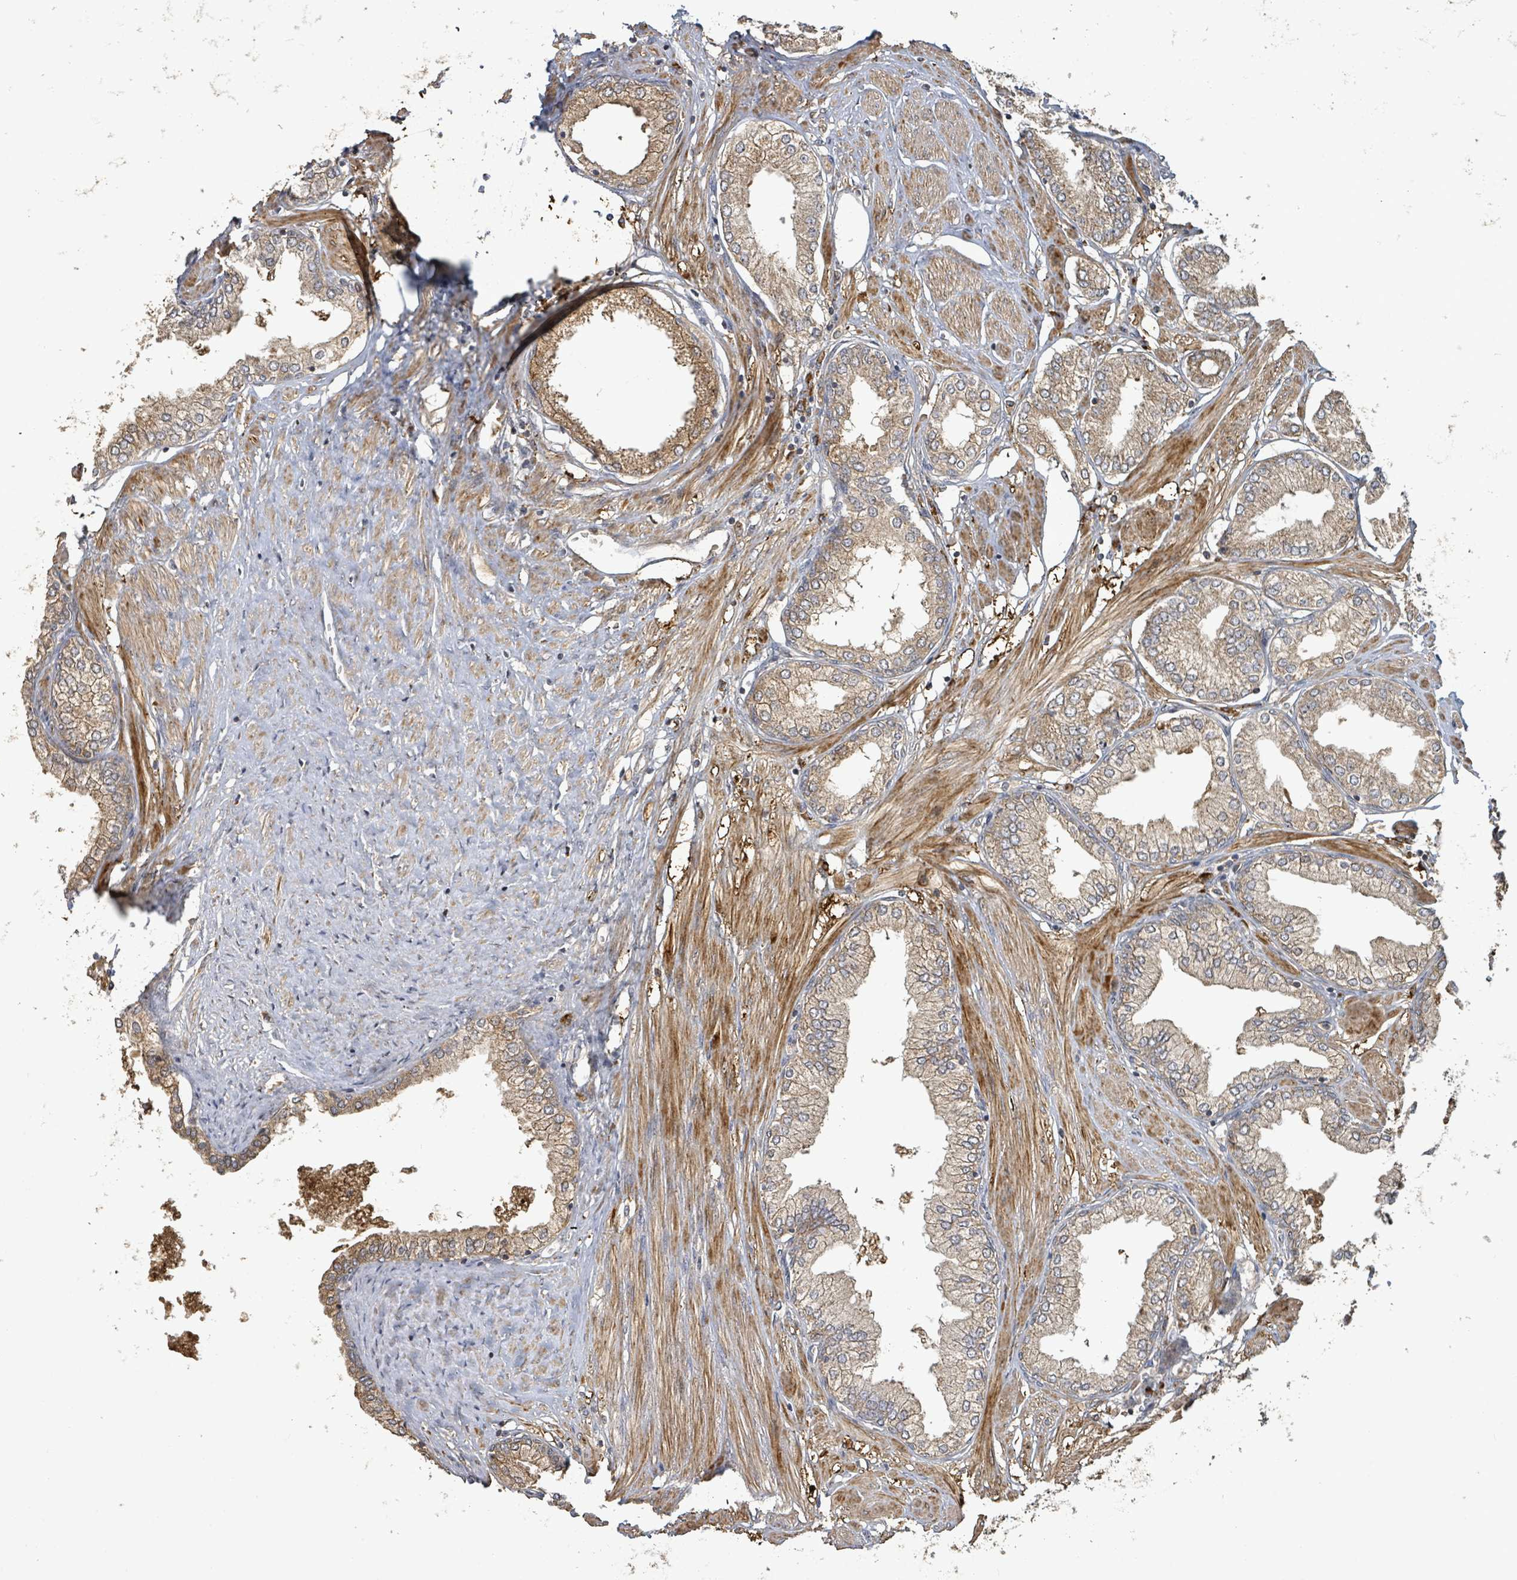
{"staining": {"intensity": "moderate", "quantity": ">75%", "location": "cytoplasmic/membranous"}, "tissue": "prostate cancer", "cell_type": "Tumor cells", "image_type": "cancer", "snomed": [{"axis": "morphology", "description": "Adenocarcinoma, High grade"}, {"axis": "topography", "description": "Prostate and seminal vesicle, NOS"}], "caption": "Protein expression analysis of human prostate adenocarcinoma (high-grade) reveals moderate cytoplasmic/membranous positivity in about >75% of tumor cells.", "gene": "STARD4", "patient": {"sex": "male", "age": 64}}